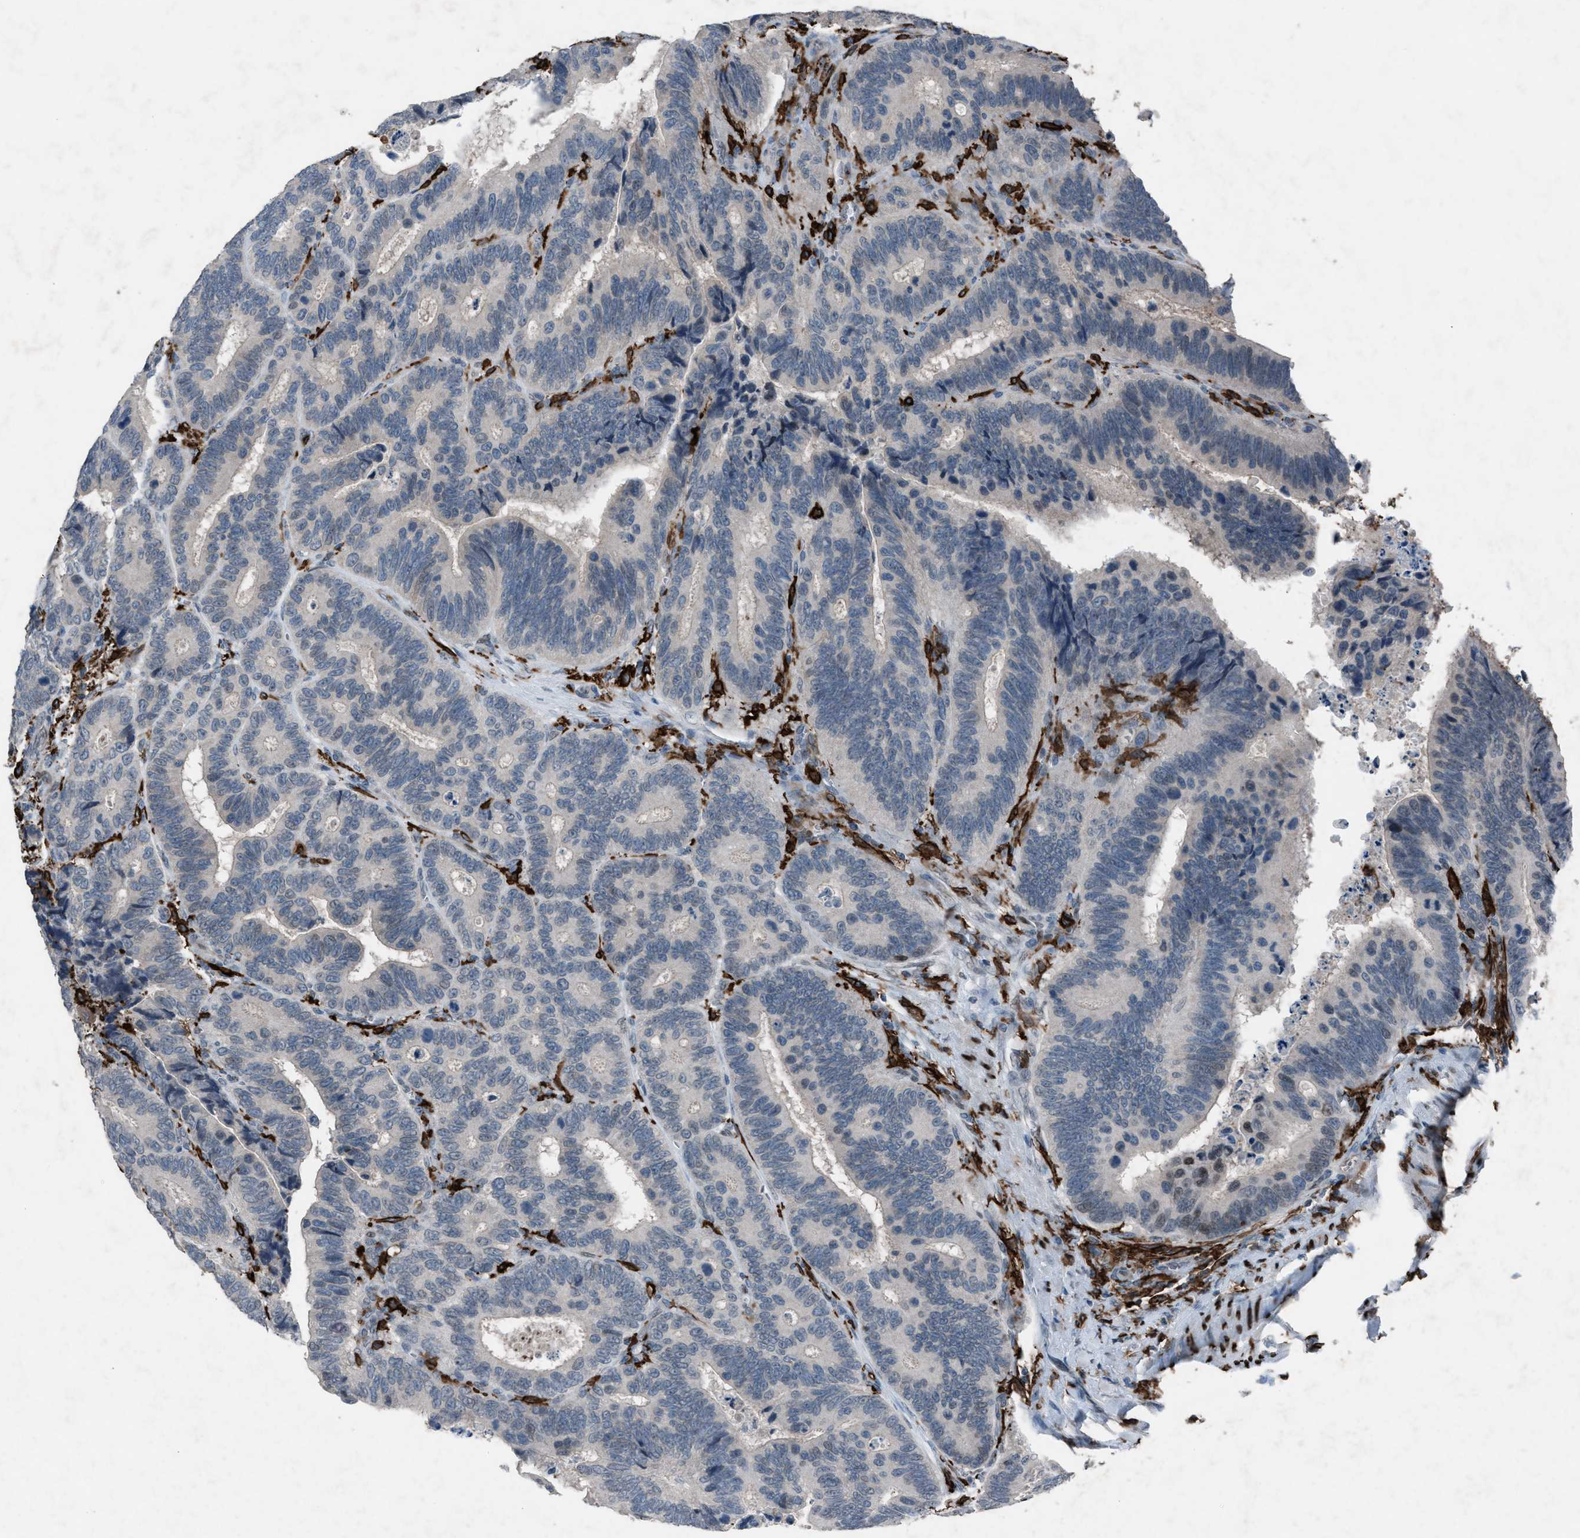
{"staining": {"intensity": "negative", "quantity": "none", "location": "none"}, "tissue": "colorectal cancer", "cell_type": "Tumor cells", "image_type": "cancer", "snomed": [{"axis": "morphology", "description": "Inflammation, NOS"}, {"axis": "morphology", "description": "Adenocarcinoma, NOS"}, {"axis": "topography", "description": "Colon"}], "caption": "Photomicrograph shows no significant protein expression in tumor cells of colorectal cancer (adenocarcinoma).", "gene": "FCER1G", "patient": {"sex": "male", "age": 72}}